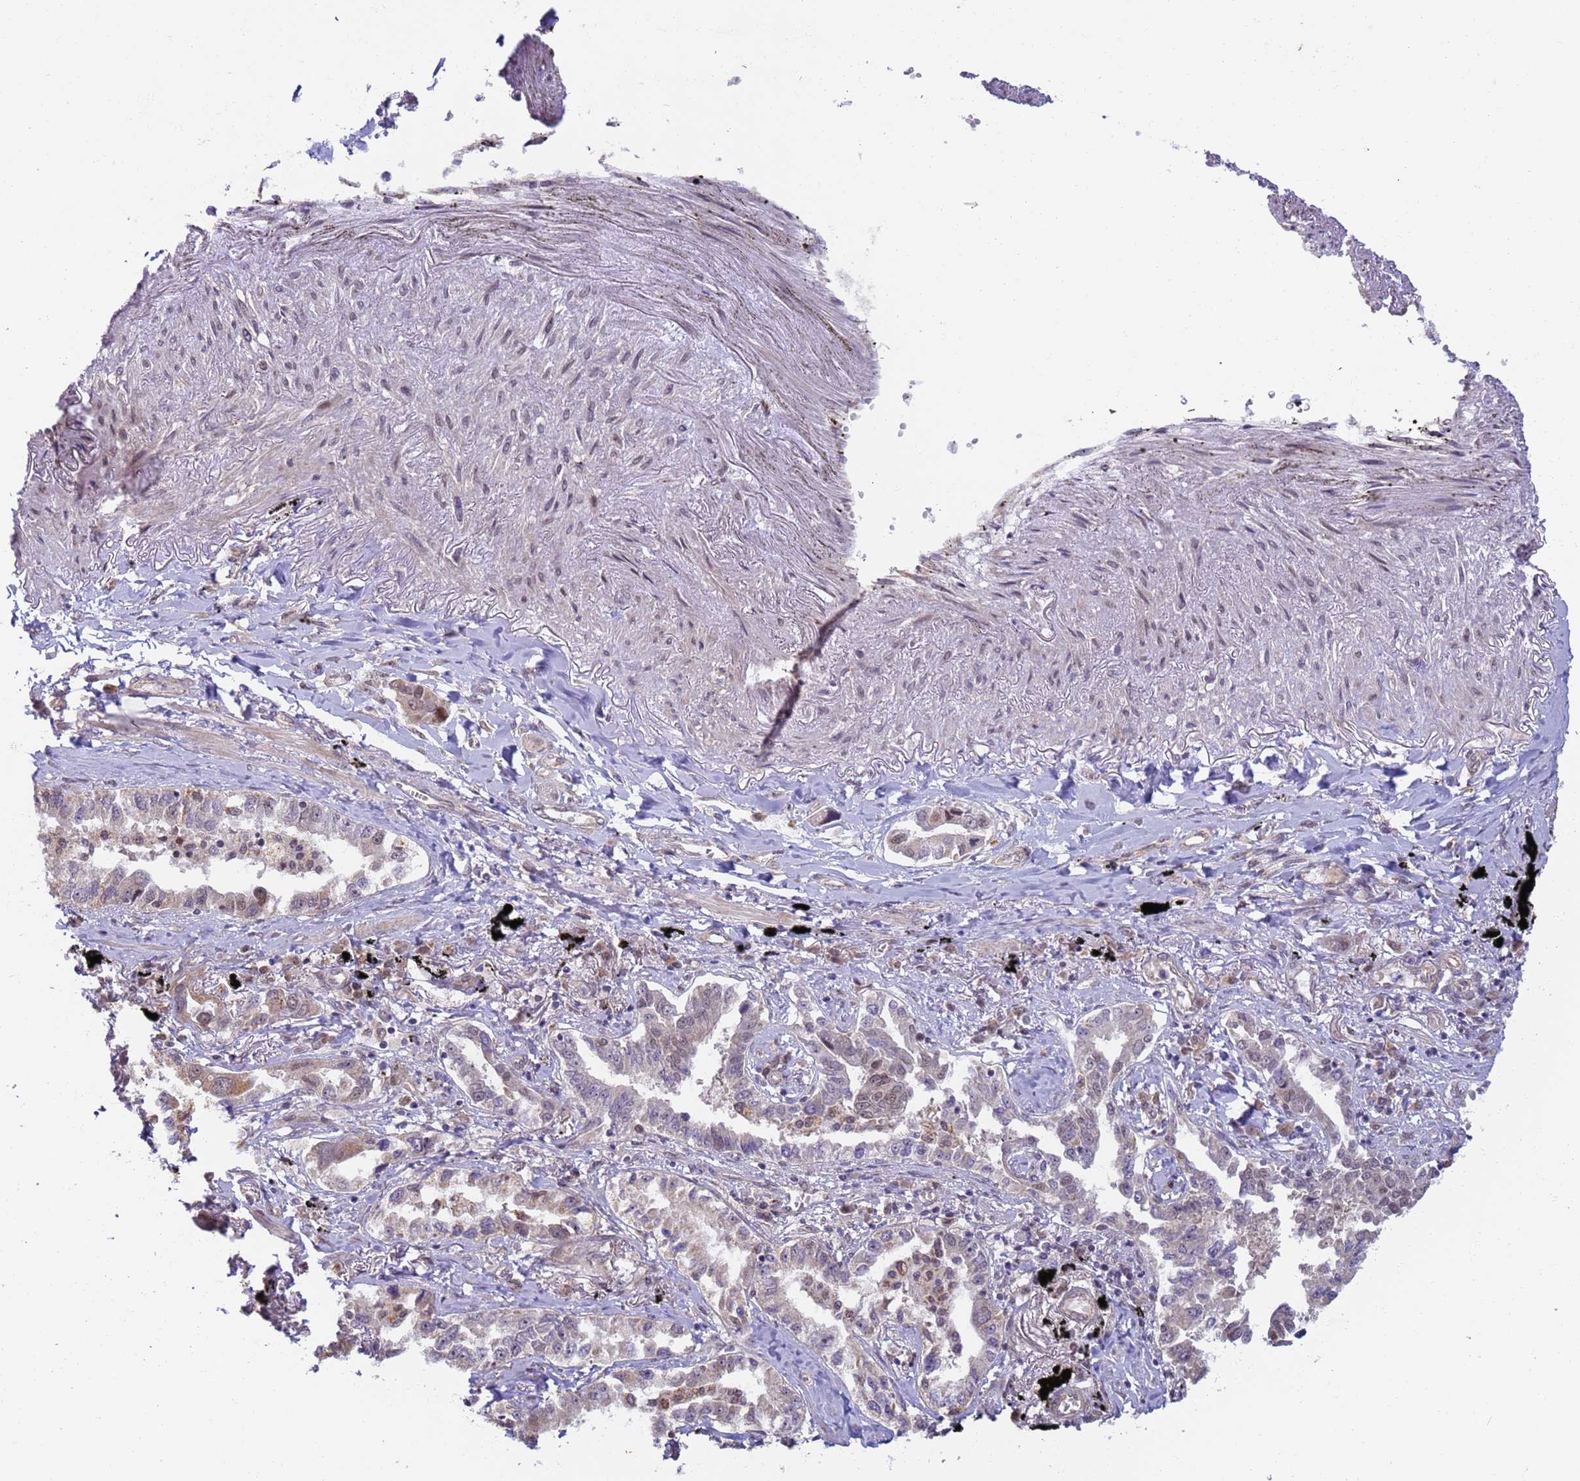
{"staining": {"intensity": "weak", "quantity": "<25%", "location": "cytoplasmic/membranous,nuclear"}, "tissue": "lung cancer", "cell_type": "Tumor cells", "image_type": "cancer", "snomed": [{"axis": "morphology", "description": "Adenocarcinoma, NOS"}, {"axis": "topography", "description": "Lung"}], "caption": "Adenocarcinoma (lung) stained for a protein using IHC demonstrates no positivity tumor cells.", "gene": "RAPGEF3", "patient": {"sex": "male", "age": 67}}